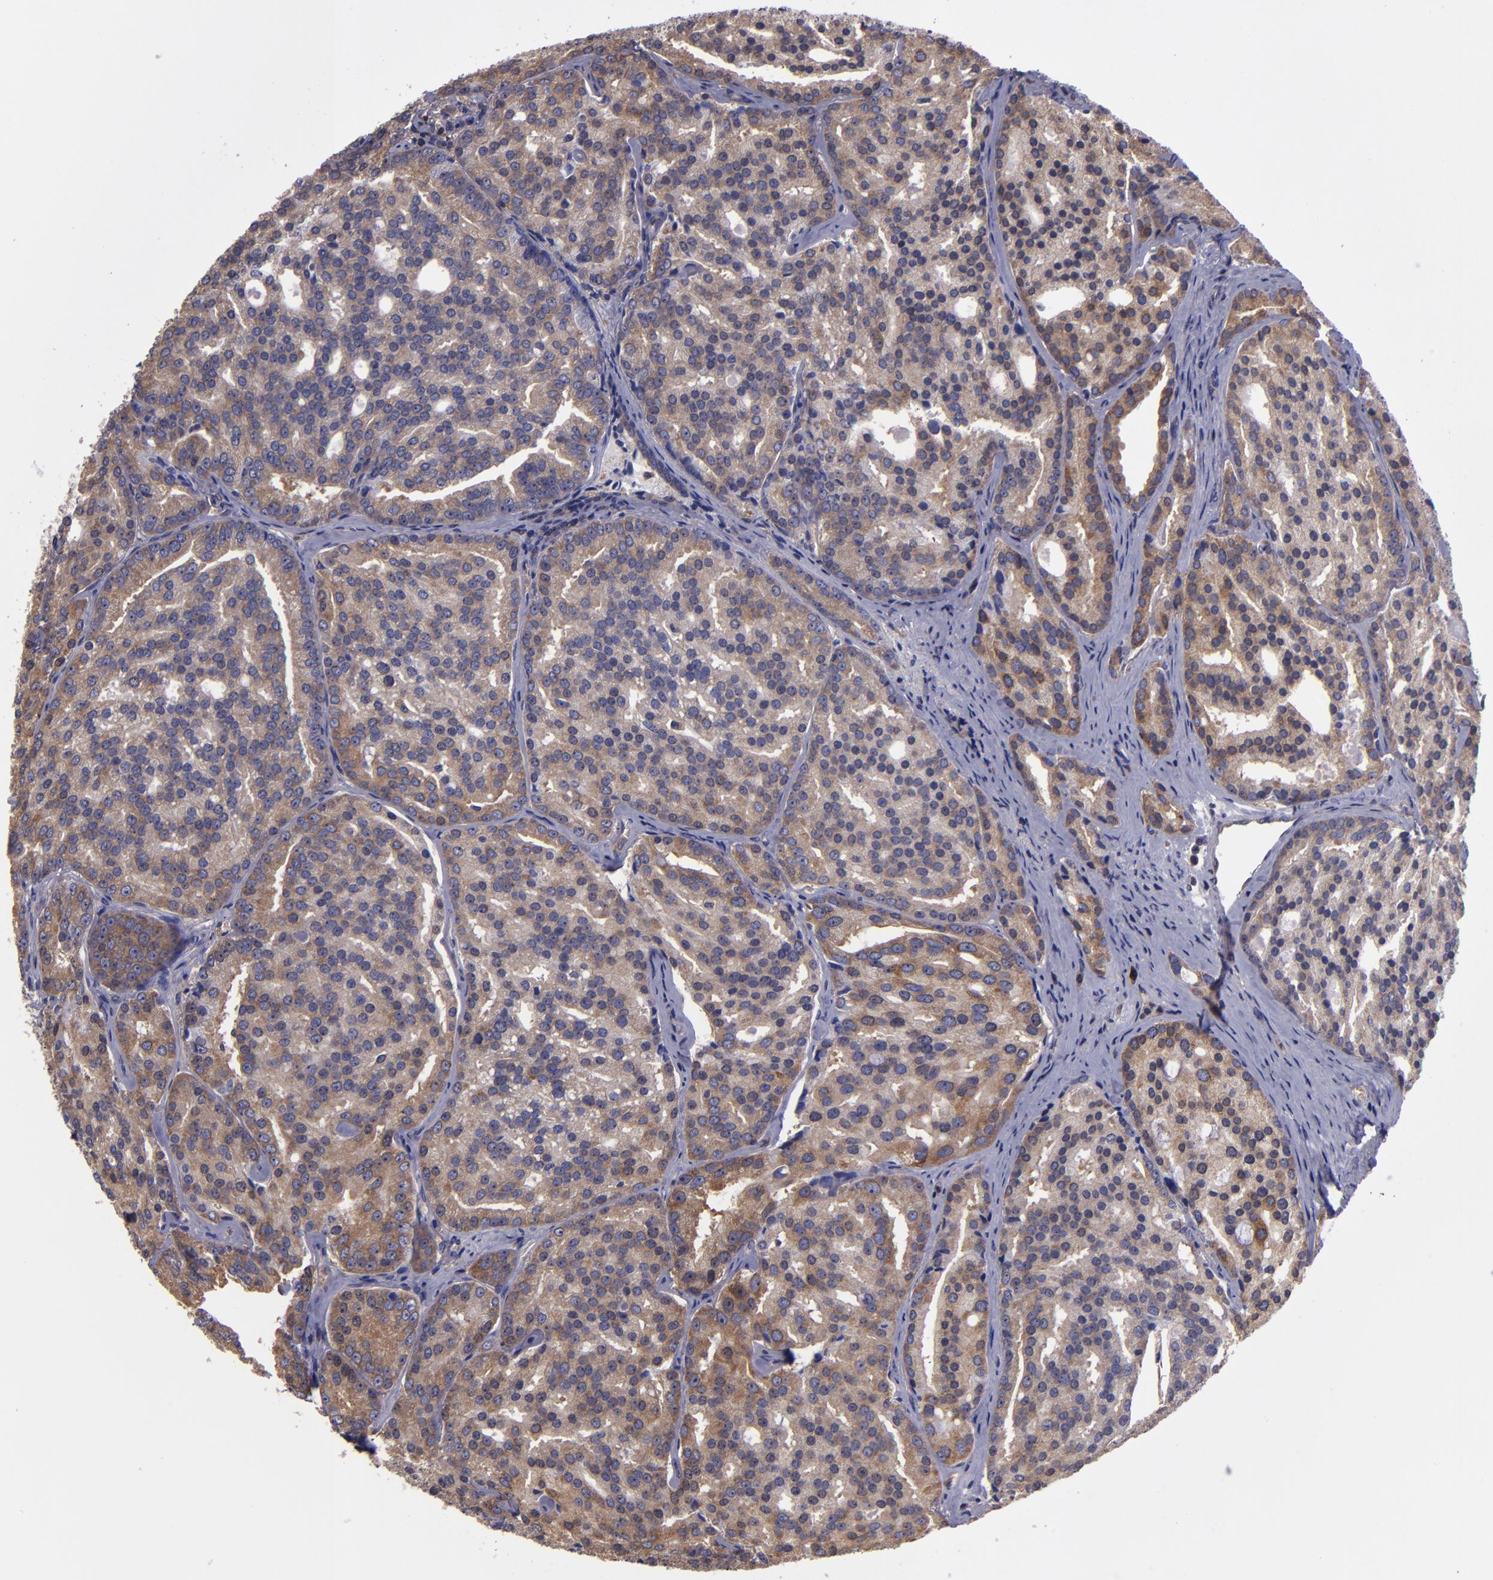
{"staining": {"intensity": "moderate", "quantity": ">75%", "location": "cytoplasmic/membranous"}, "tissue": "prostate cancer", "cell_type": "Tumor cells", "image_type": "cancer", "snomed": [{"axis": "morphology", "description": "Adenocarcinoma, High grade"}, {"axis": "topography", "description": "Prostate"}], "caption": "A micrograph of human prostate cancer stained for a protein shows moderate cytoplasmic/membranous brown staining in tumor cells. The protein is shown in brown color, while the nuclei are stained blue.", "gene": "CARS1", "patient": {"sex": "male", "age": 64}}